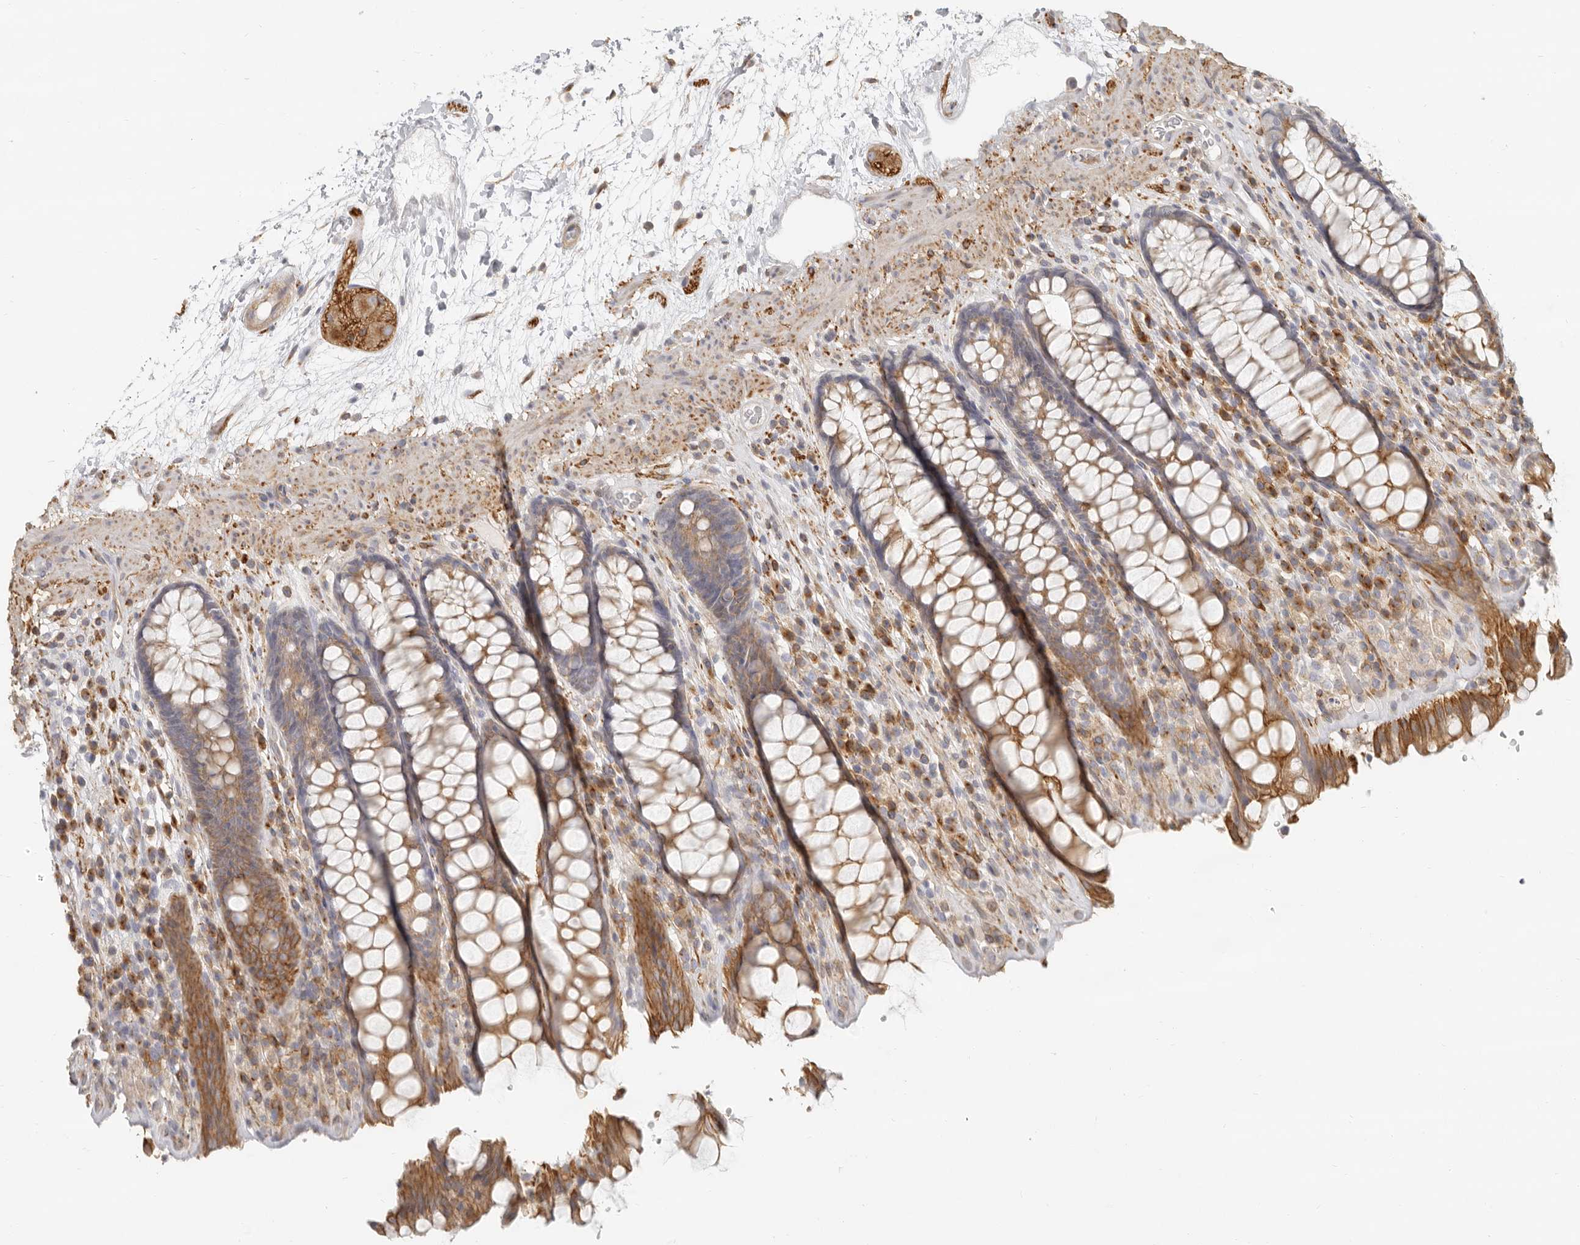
{"staining": {"intensity": "moderate", "quantity": ">75%", "location": "cytoplasmic/membranous"}, "tissue": "rectum", "cell_type": "Glandular cells", "image_type": "normal", "snomed": [{"axis": "morphology", "description": "Normal tissue, NOS"}, {"axis": "topography", "description": "Rectum"}], "caption": "A brown stain highlights moderate cytoplasmic/membranous expression of a protein in glandular cells of unremarkable rectum.", "gene": "NIBAN1", "patient": {"sex": "male", "age": 64}}